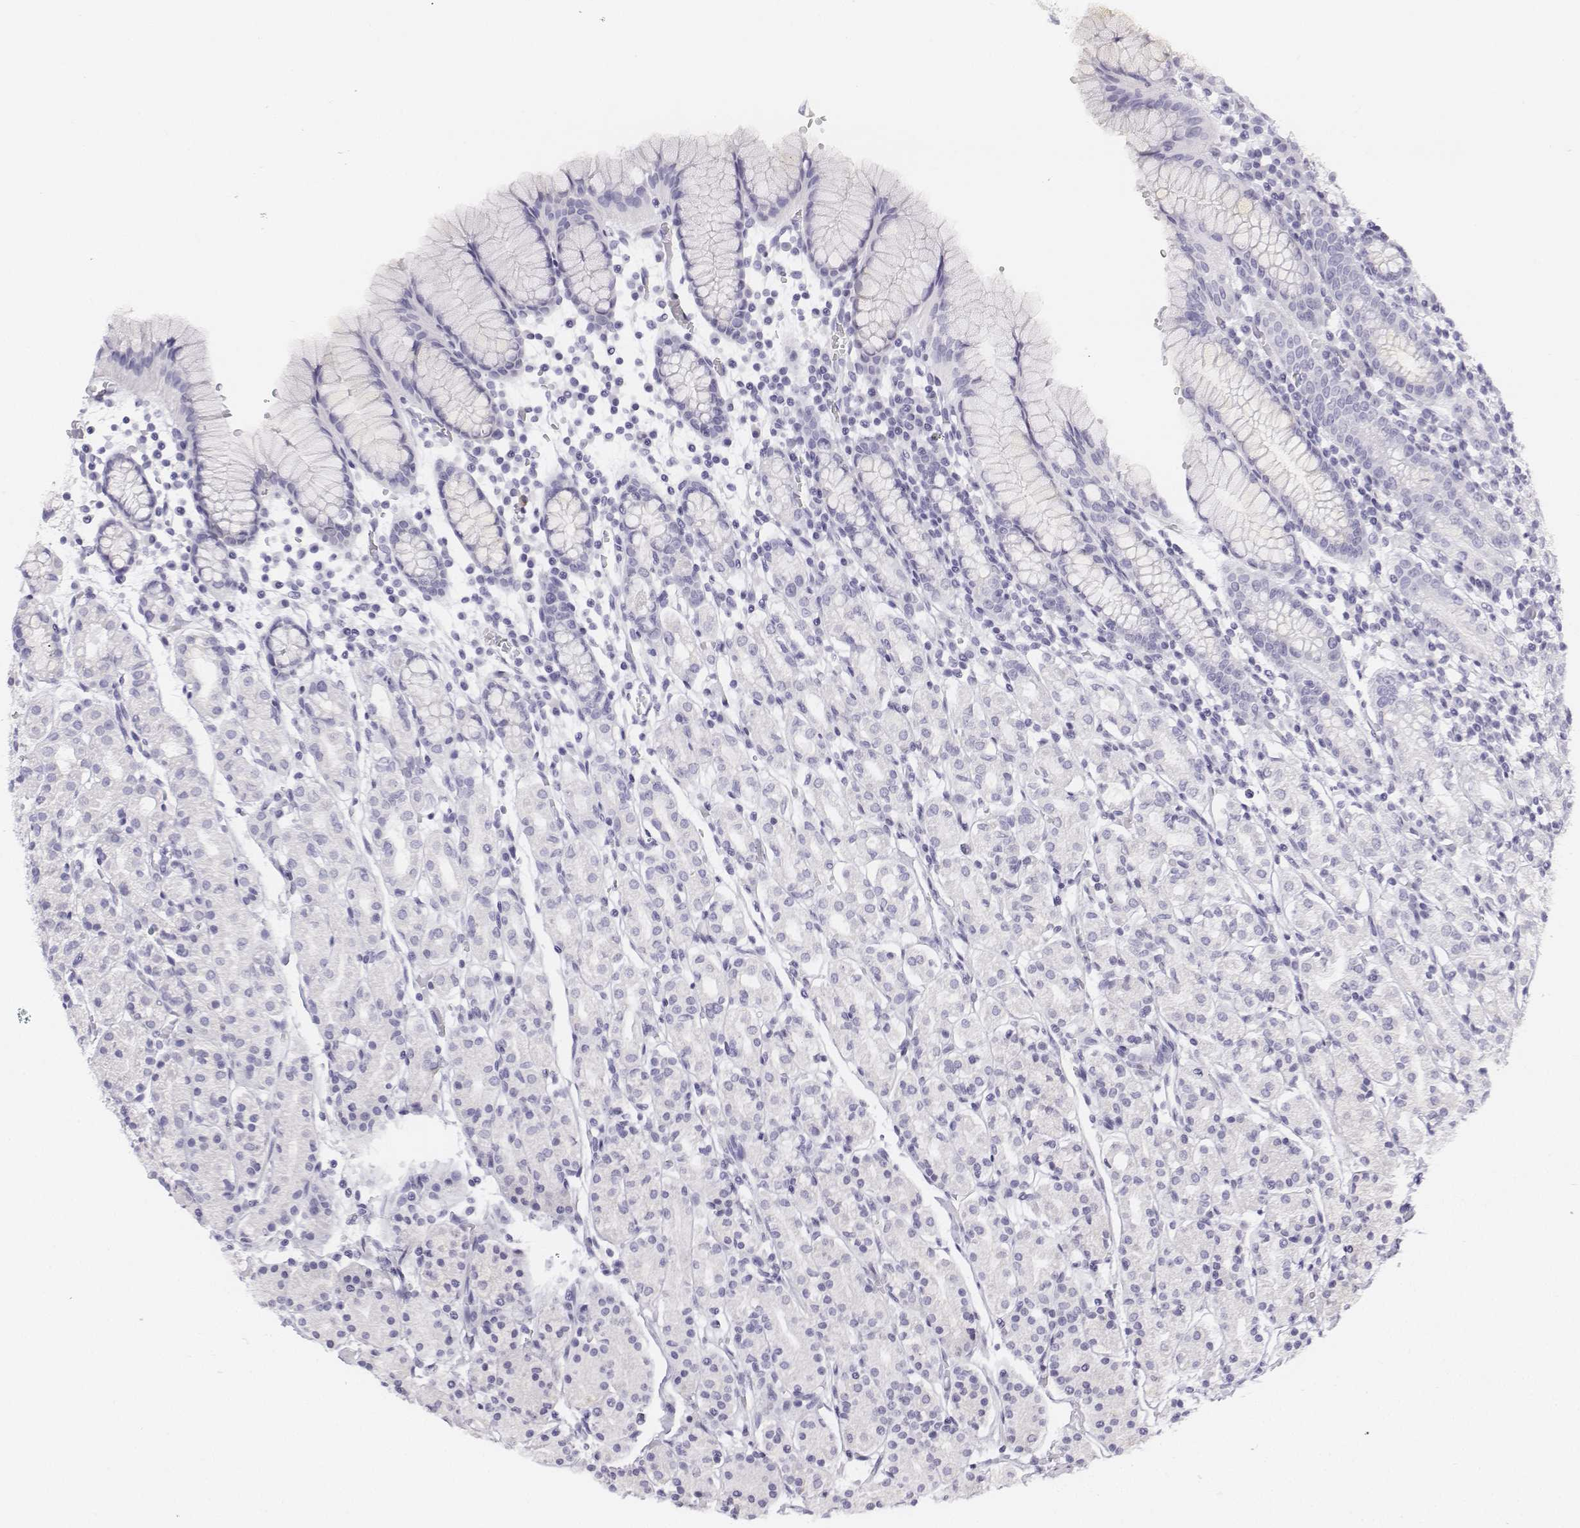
{"staining": {"intensity": "negative", "quantity": "none", "location": "none"}, "tissue": "stomach", "cell_type": "Glandular cells", "image_type": "normal", "snomed": [{"axis": "morphology", "description": "Normal tissue, NOS"}, {"axis": "topography", "description": "Stomach, upper"}, {"axis": "topography", "description": "Stomach"}], "caption": "The immunohistochemistry image has no significant expression in glandular cells of stomach. (Immunohistochemistry, brightfield microscopy, high magnification).", "gene": "UCN2", "patient": {"sex": "male", "age": 62}}